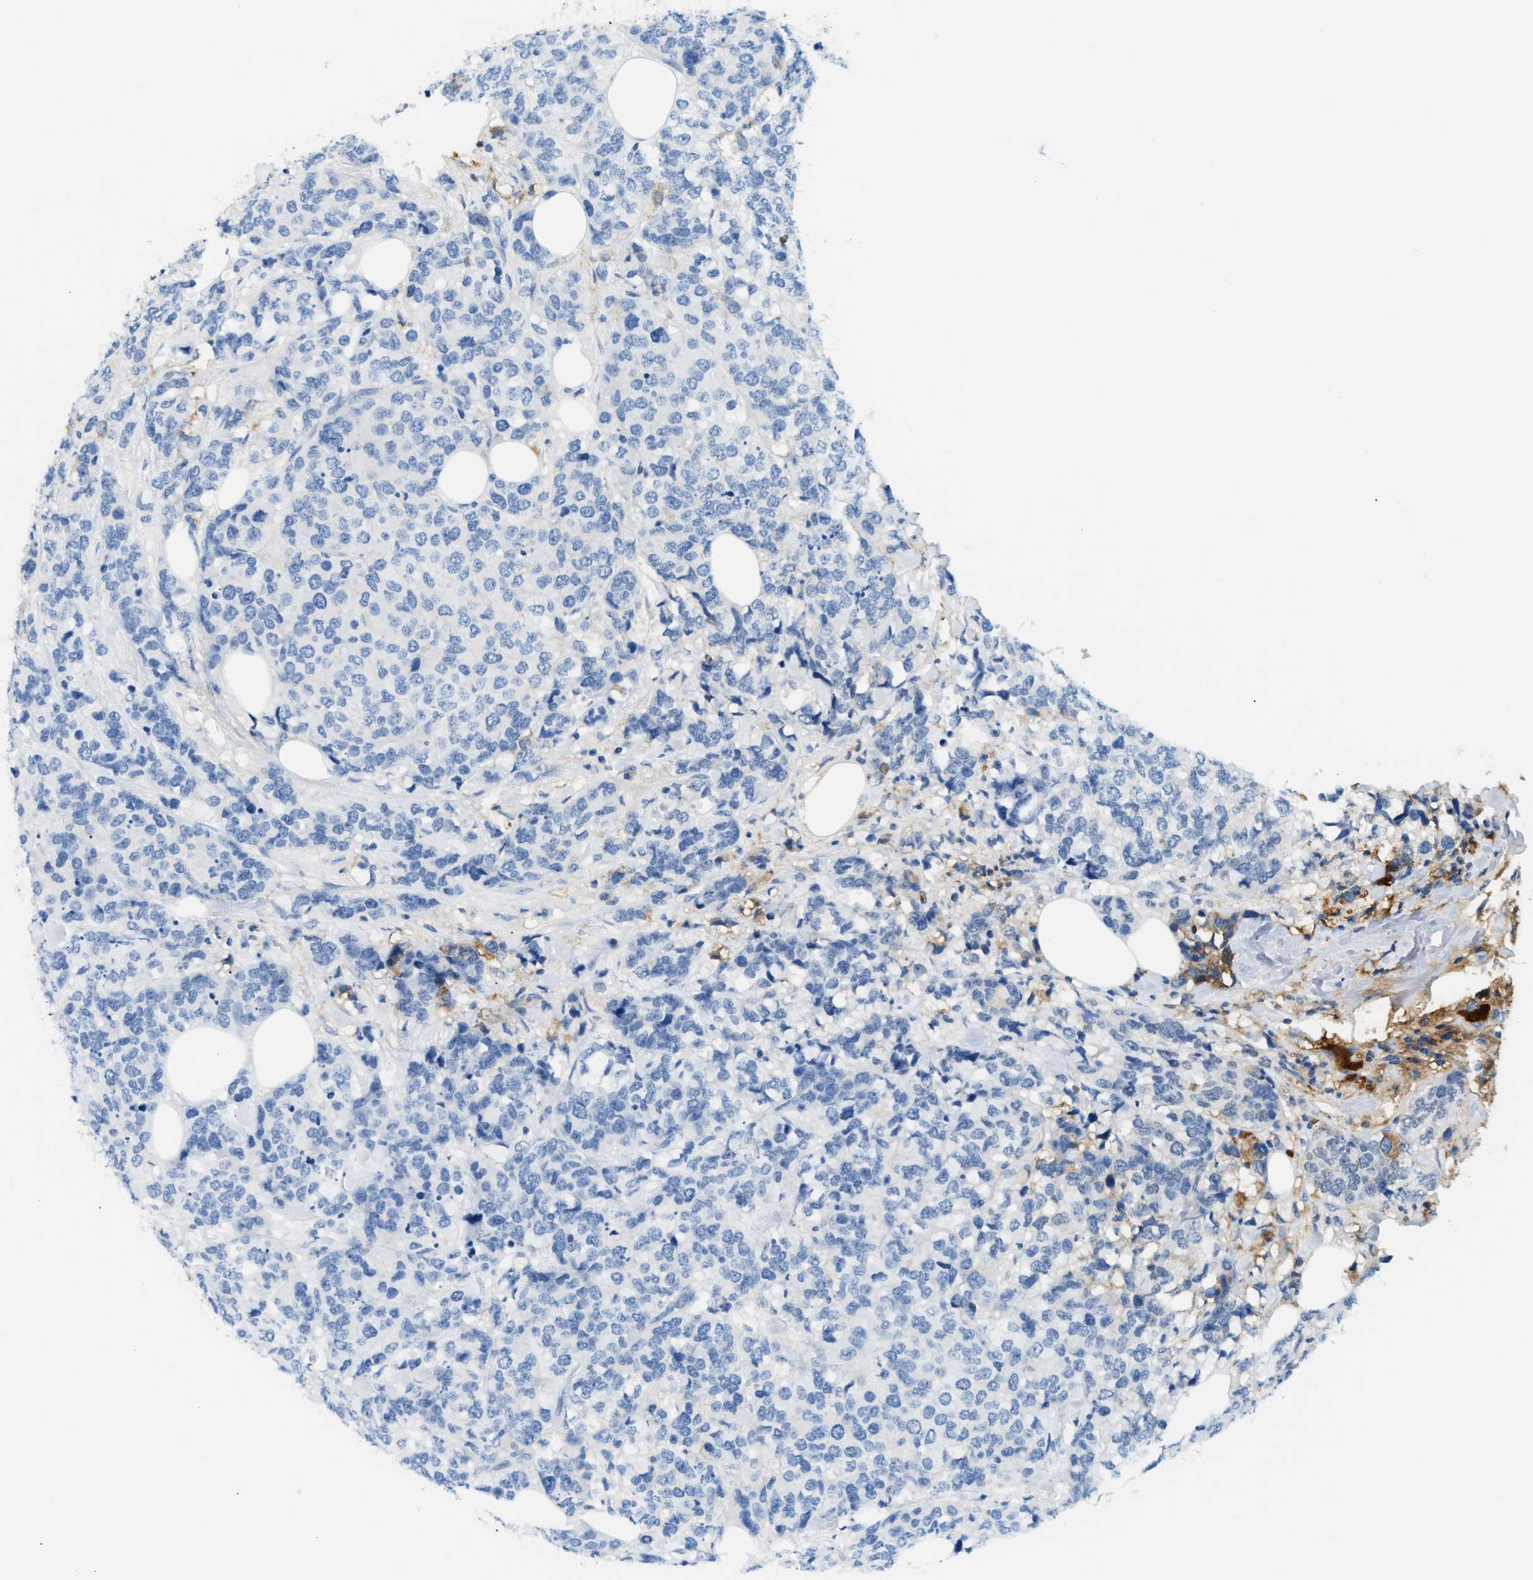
{"staining": {"intensity": "negative", "quantity": "none", "location": "none"}, "tissue": "breast cancer", "cell_type": "Tumor cells", "image_type": "cancer", "snomed": [{"axis": "morphology", "description": "Lobular carcinoma"}, {"axis": "topography", "description": "Breast"}], "caption": "Tumor cells show no significant protein expression in breast lobular carcinoma.", "gene": "CFI", "patient": {"sex": "female", "age": 59}}